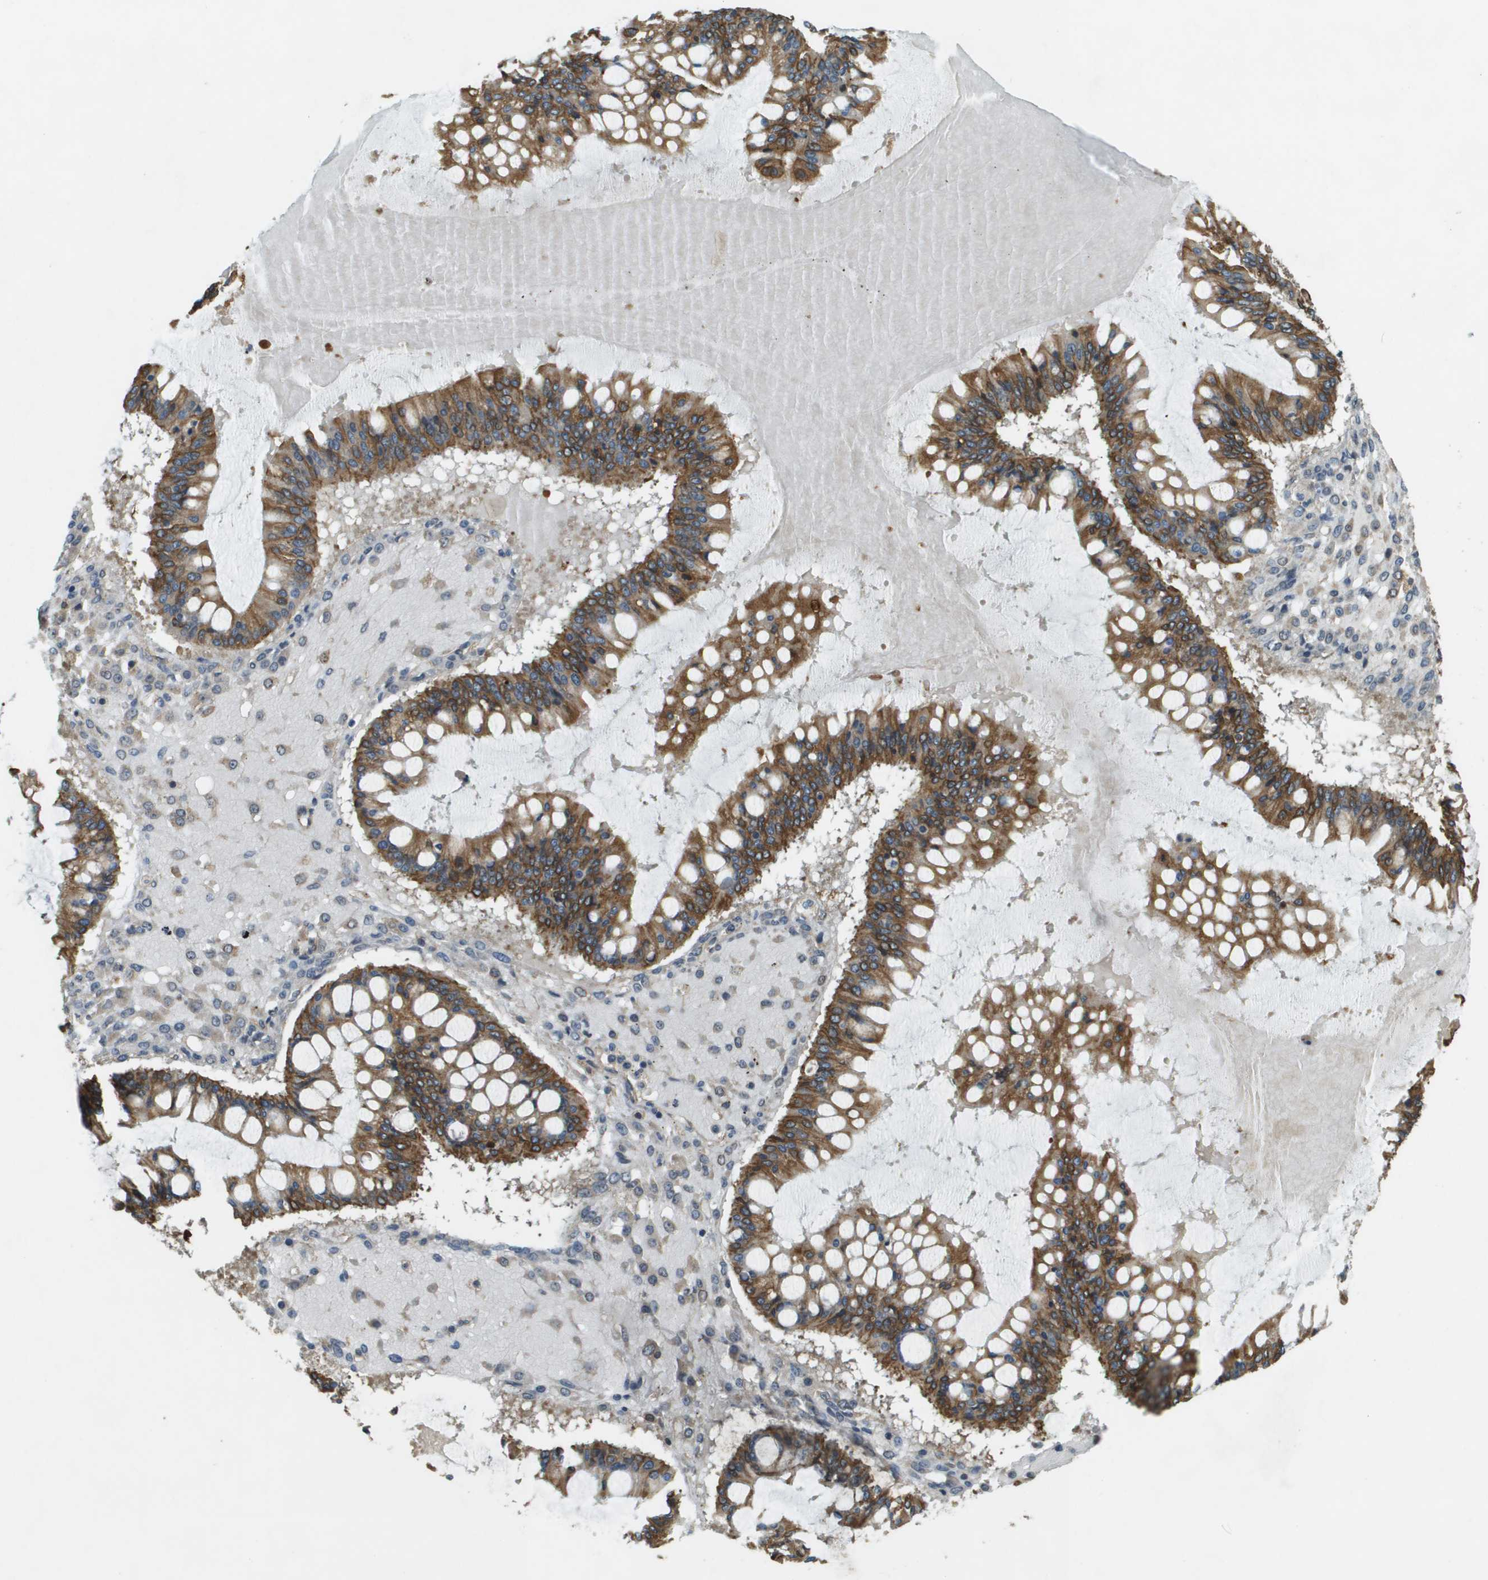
{"staining": {"intensity": "strong", "quantity": ">75%", "location": "cytoplasmic/membranous"}, "tissue": "ovarian cancer", "cell_type": "Tumor cells", "image_type": "cancer", "snomed": [{"axis": "morphology", "description": "Cystadenocarcinoma, mucinous, NOS"}, {"axis": "topography", "description": "Ovary"}], "caption": "Protein expression analysis of human mucinous cystadenocarcinoma (ovarian) reveals strong cytoplasmic/membranous expression in approximately >75% of tumor cells.", "gene": "CDKN2C", "patient": {"sex": "female", "age": 73}}